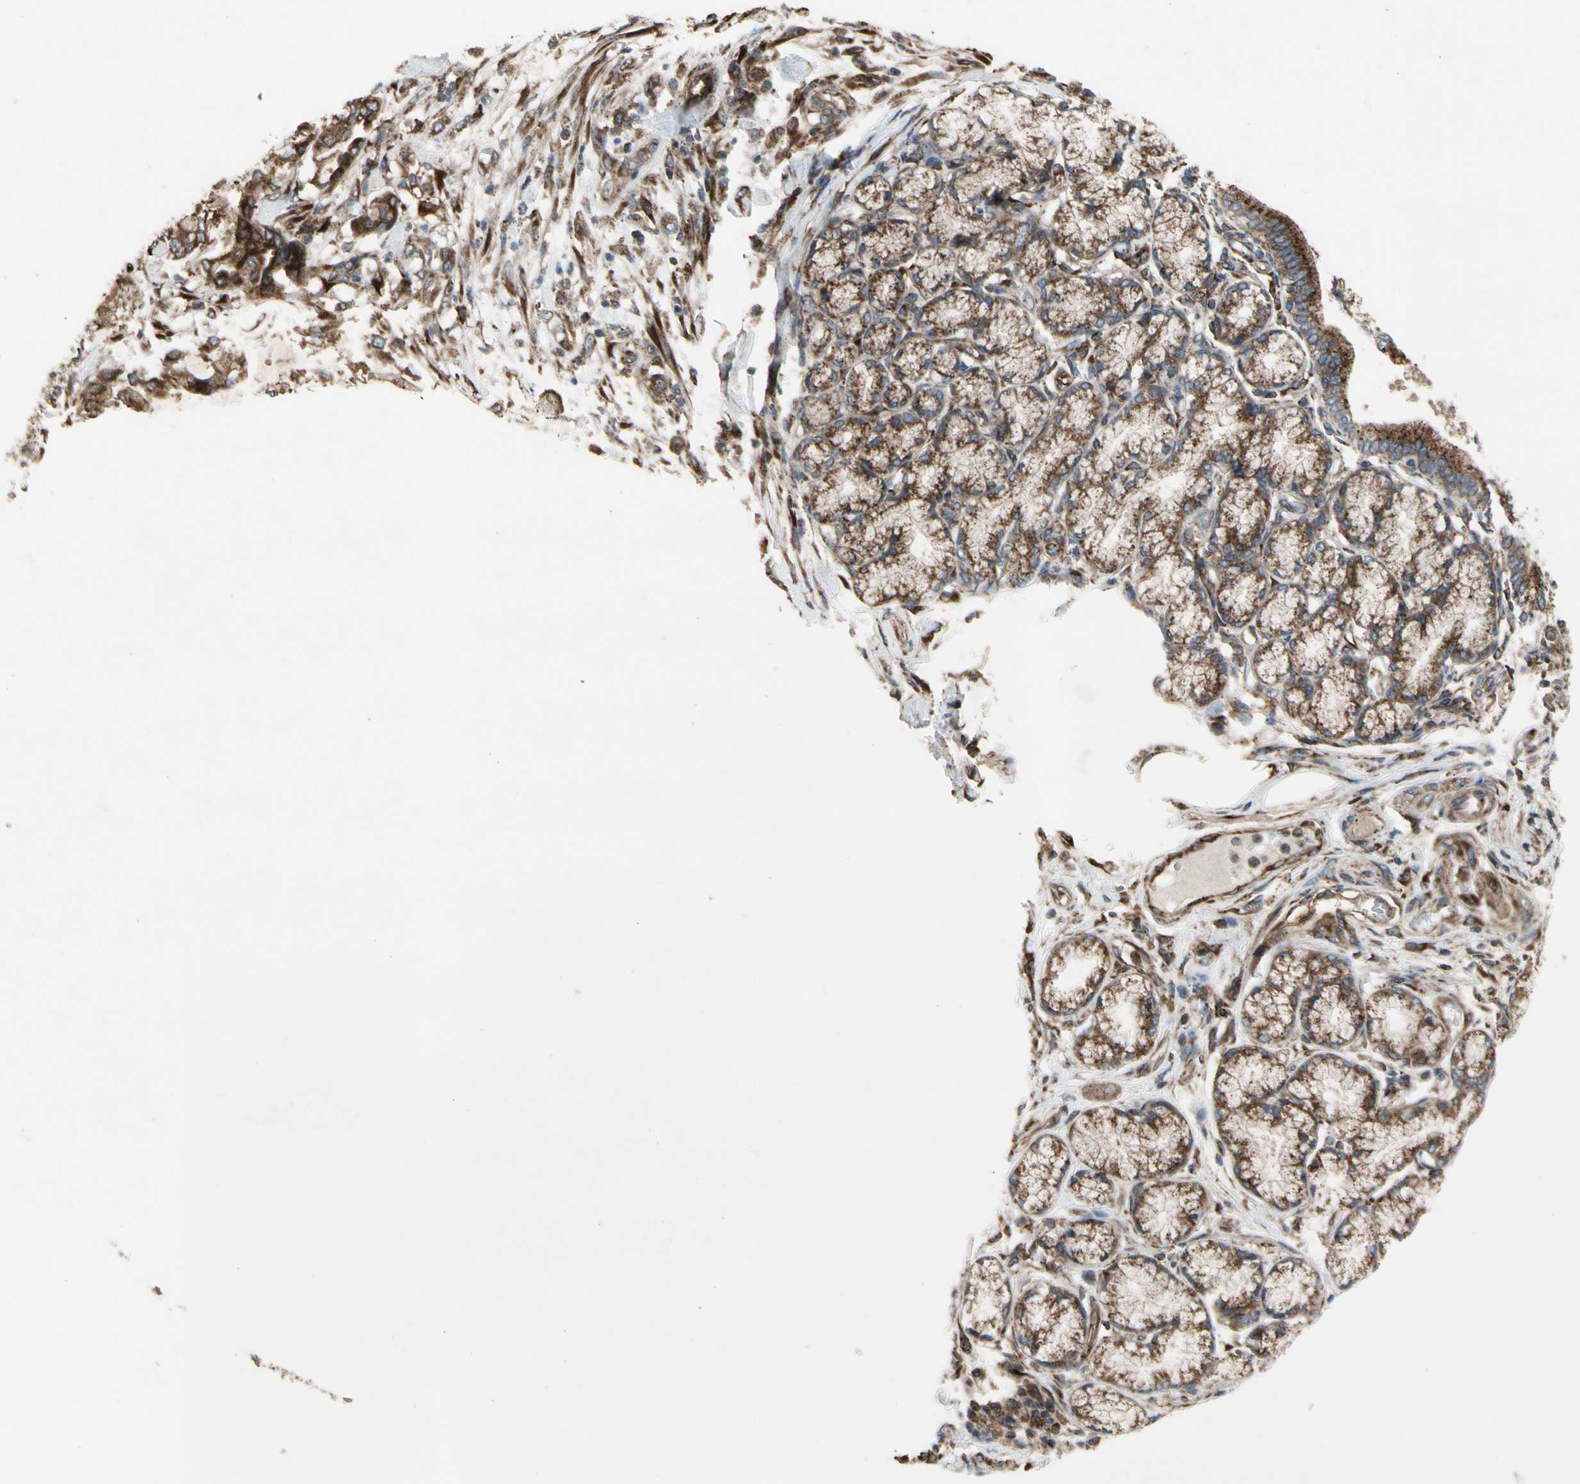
{"staining": {"intensity": "strong", "quantity": ">75%", "location": "cytoplasmic/membranous"}, "tissue": "pancreatic cancer", "cell_type": "Tumor cells", "image_type": "cancer", "snomed": [{"axis": "morphology", "description": "Adenocarcinoma, NOS"}, {"axis": "morphology", "description": "Adenocarcinoma, metastatic, NOS"}, {"axis": "topography", "description": "Lymph node"}, {"axis": "topography", "description": "Pancreas"}, {"axis": "topography", "description": "Duodenum"}], "caption": "Immunohistochemistry (DAB) staining of pancreatic cancer reveals strong cytoplasmic/membranous protein positivity in approximately >75% of tumor cells.", "gene": "SLC39A9", "patient": {"sex": "female", "age": 64}}